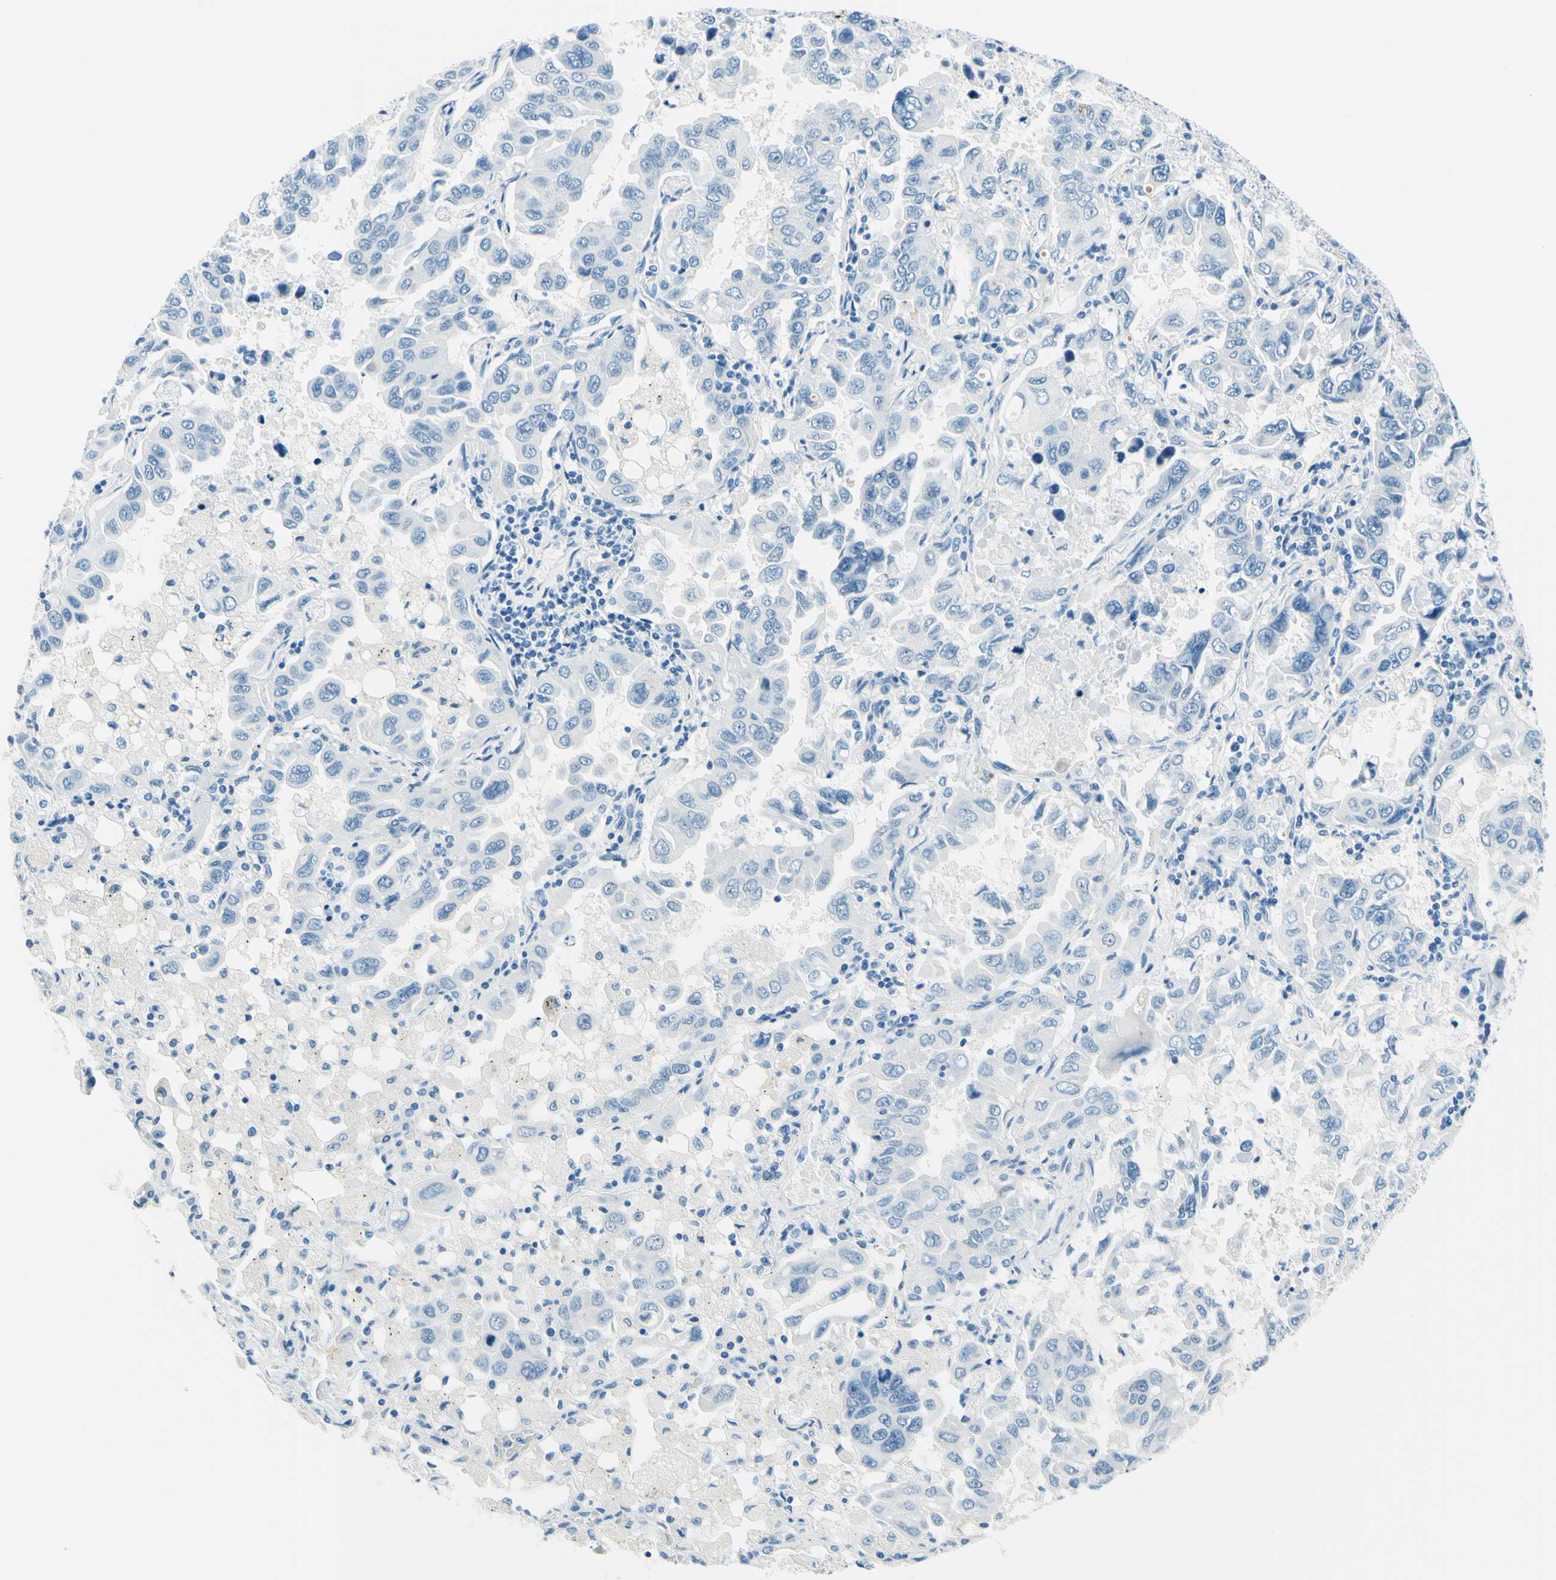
{"staining": {"intensity": "negative", "quantity": "none", "location": "none"}, "tissue": "lung cancer", "cell_type": "Tumor cells", "image_type": "cancer", "snomed": [{"axis": "morphology", "description": "Adenocarcinoma, NOS"}, {"axis": "topography", "description": "Lung"}], "caption": "An immunohistochemistry micrograph of lung cancer (adenocarcinoma) is shown. There is no staining in tumor cells of lung cancer (adenocarcinoma).", "gene": "PASD1", "patient": {"sex": "male", "age": 64}}